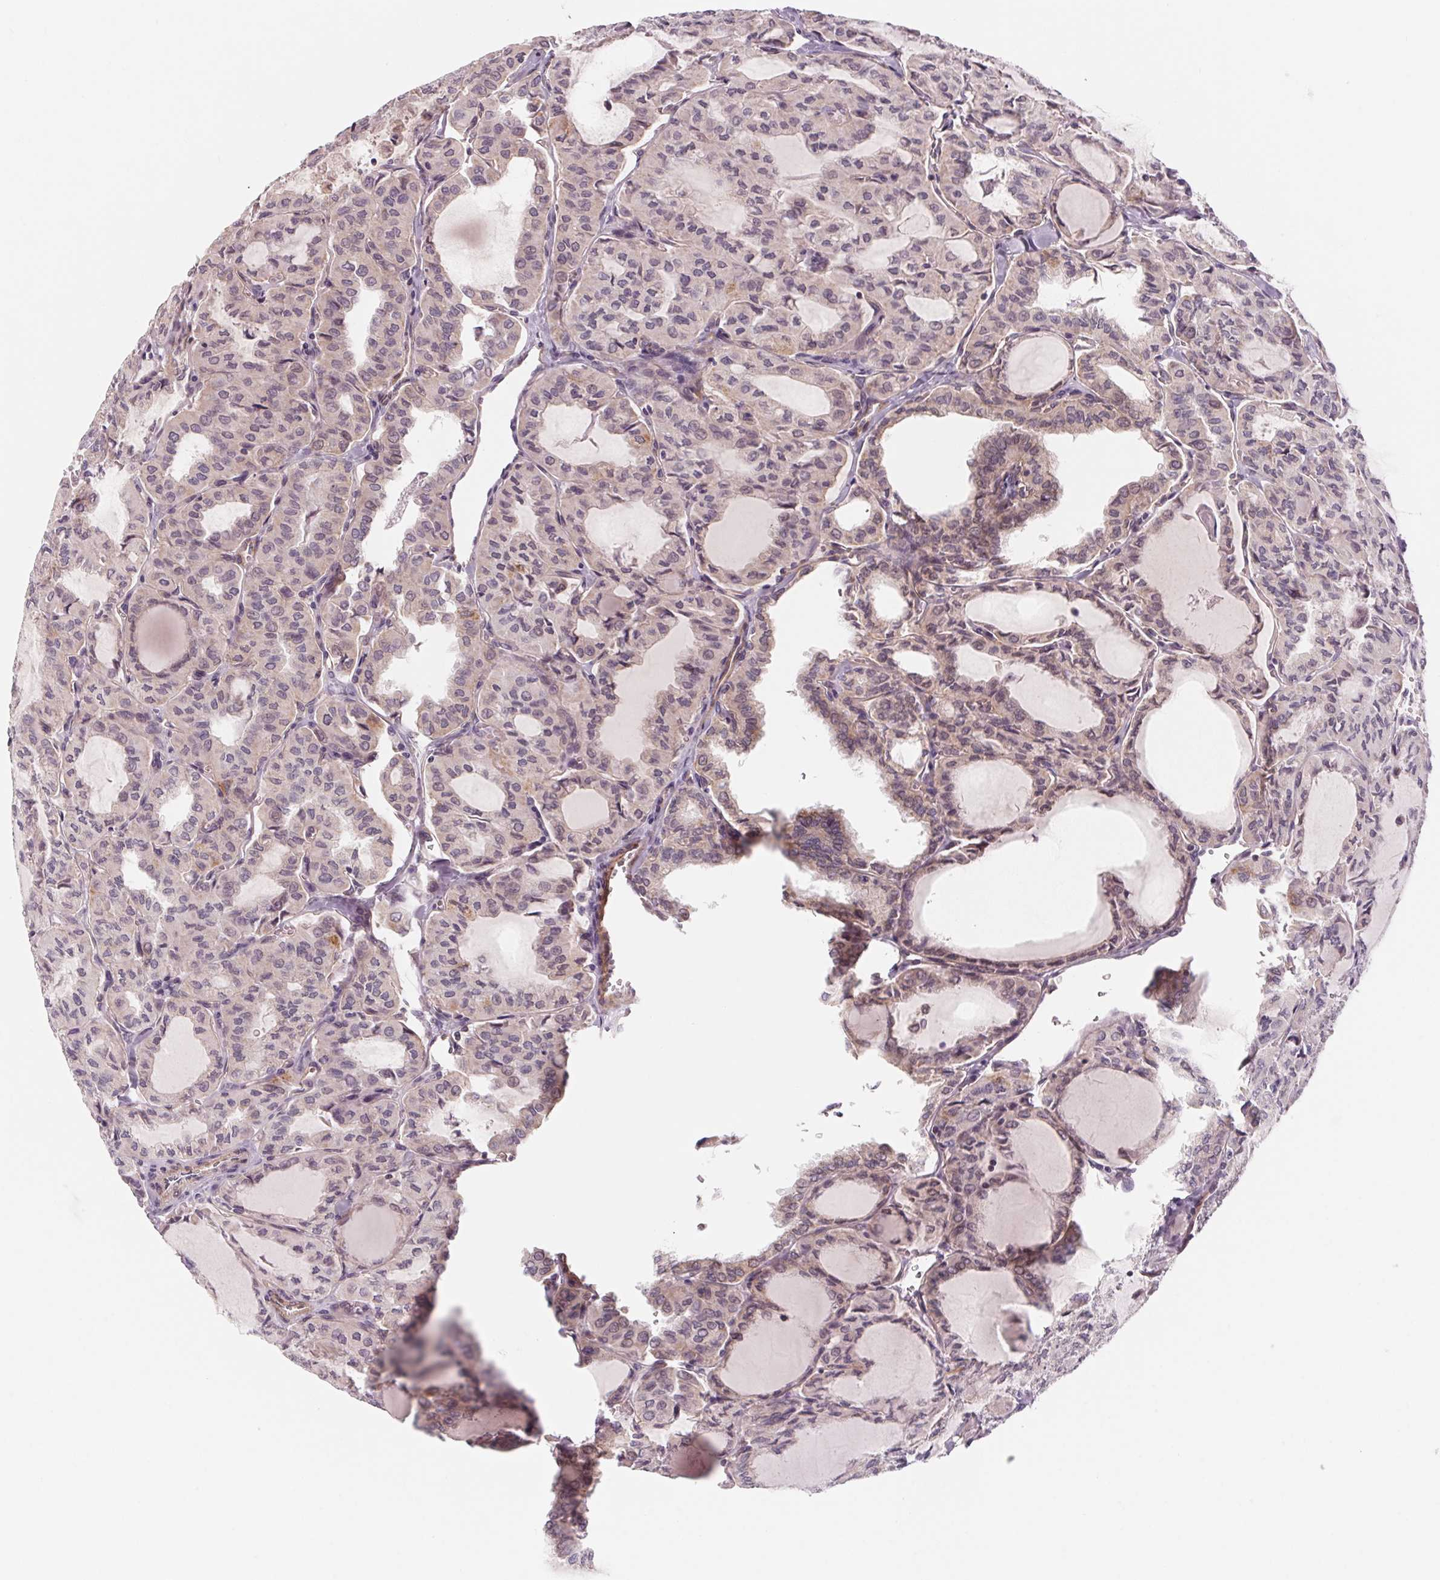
{"staining": {"intensity": "negative", "quantity": "none", "location": "none"}, "tissue": "thyroid cancer", "cell_type": "Tumor cells", "image_type": "cancer", "snomed": [{"axis": "morphology", "description": "Papillary adenocarcinoma, NOS"}, {"axis": "topography", "description": "Thyroid gland"}], "caption": "Immunohistochemistry (IHC) histopathology image of neoplastic tissue: thyroid cancer (papillary adenocarcinoma) stained with DAB reveals no significant protein positivity in tumor cells.", "gene": "CCDC112", "patient": {"sex": "male", "age": 20}}